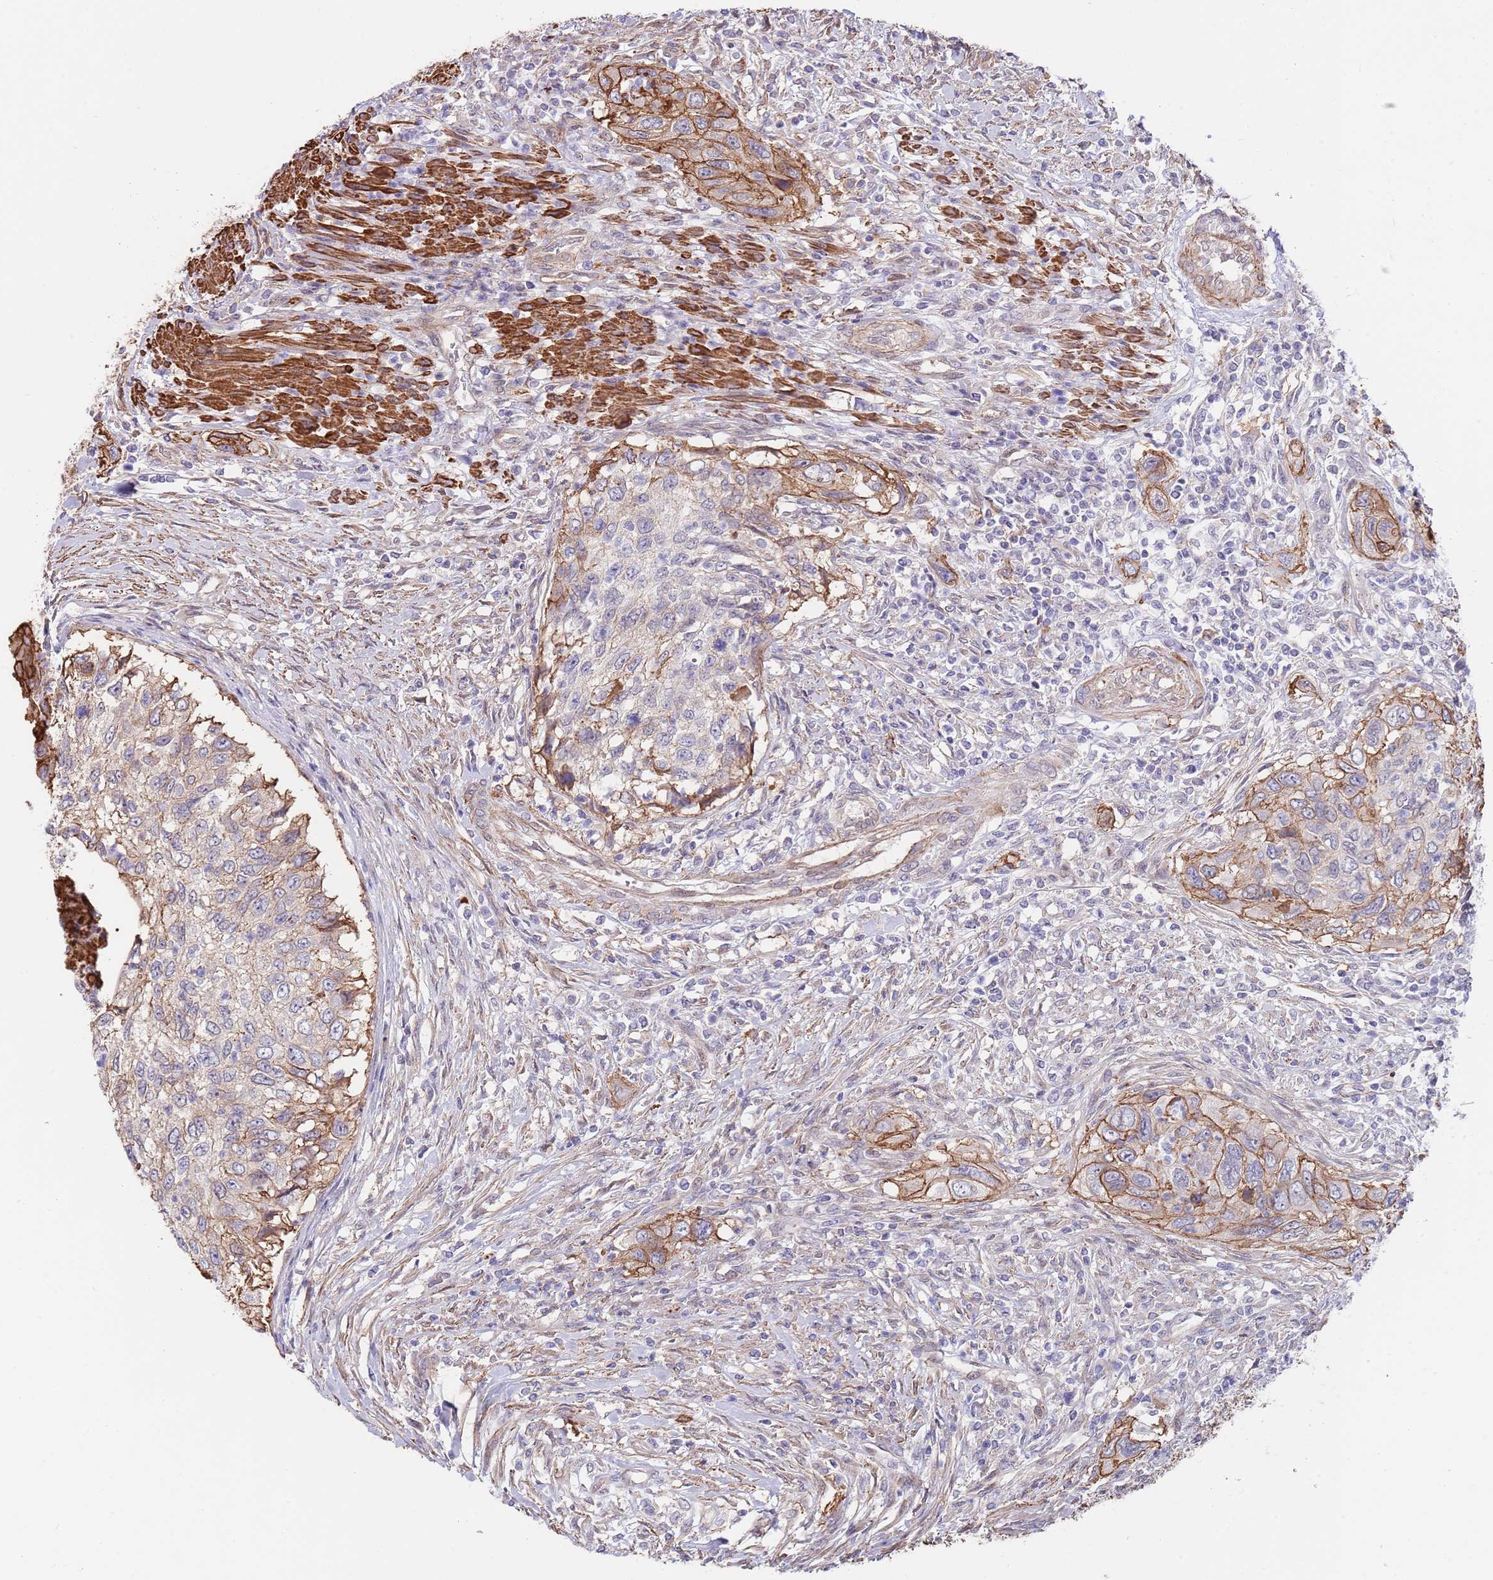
{"staining": {"intensity": "moderate", "quantity": ">75%", "location": "cytoplasmic/membranous"}, "tissue": "urothelial cancer", "cell_type": "Tumor cells", "image_type": "cancer", "snomed": [{"axis": "morphology", "description": "Urothelial carcinoma, High grade"}, {"axis": "topography", "description": "Urinary bladder"}], "caption": "Immunohistochemical staining of human urothelial cancer shows medium levels of moderate cytoplasmic/membranous protein expression in approximately >75% of tumor cells.", "gene": "BPNT1", "patient": {"sex": "female", "age": 60}}